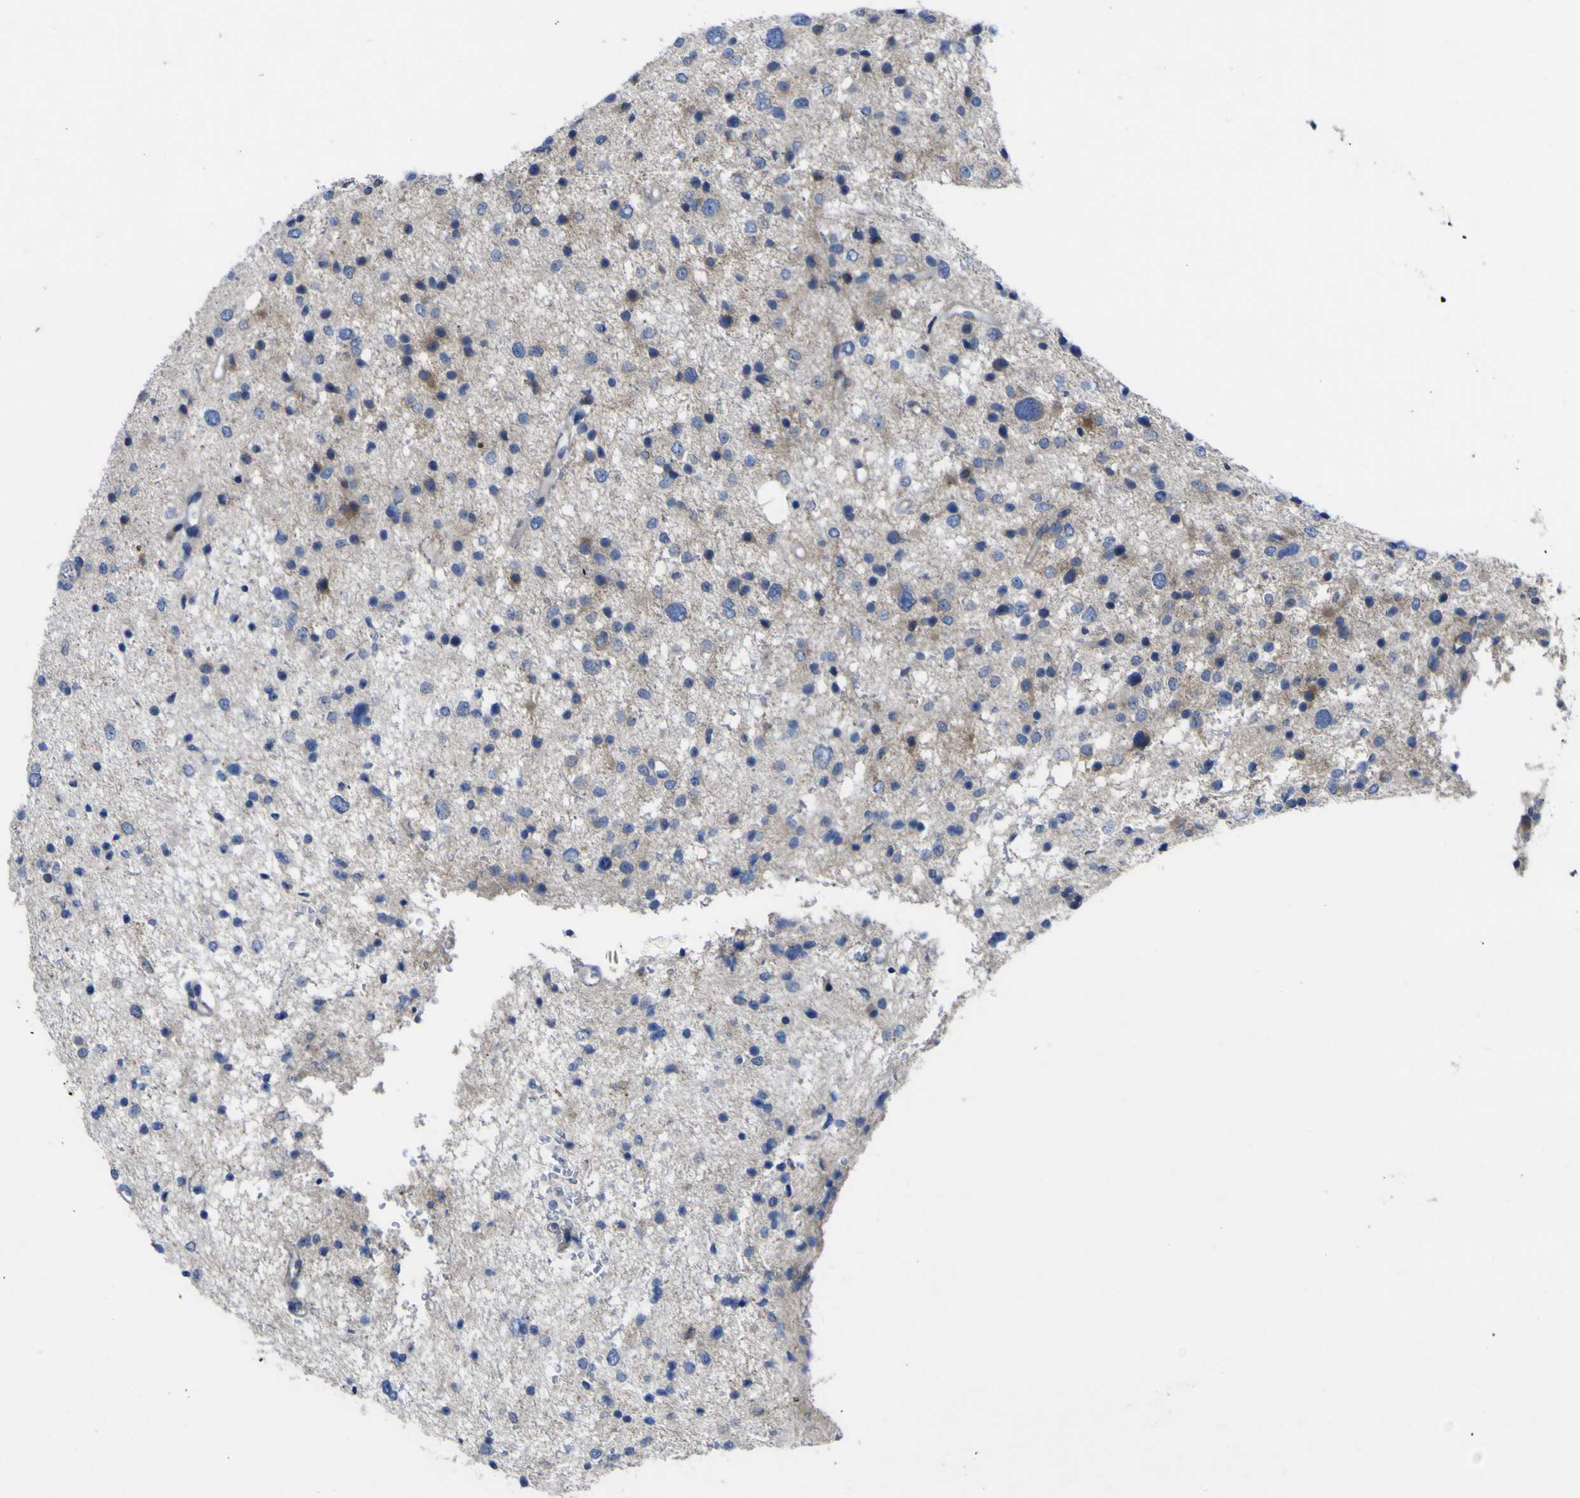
{"staining": {"intensity": "negative", "quantity": "none", "location": "none"}, "tissue": "glioma", "cell_type": "Tumor cells", "image_type": "cancer", "snomed": [{"axis": "morphology", "description": "Glioma, malignant, Low grade"}, {"axis": "topography", "description": "Brain"}], "caption": "There is no significant staining in tumor cells of malignant glioma (low-grade).", "gene": "NAV1", "patient": {"sex": "female", "age": 37}}